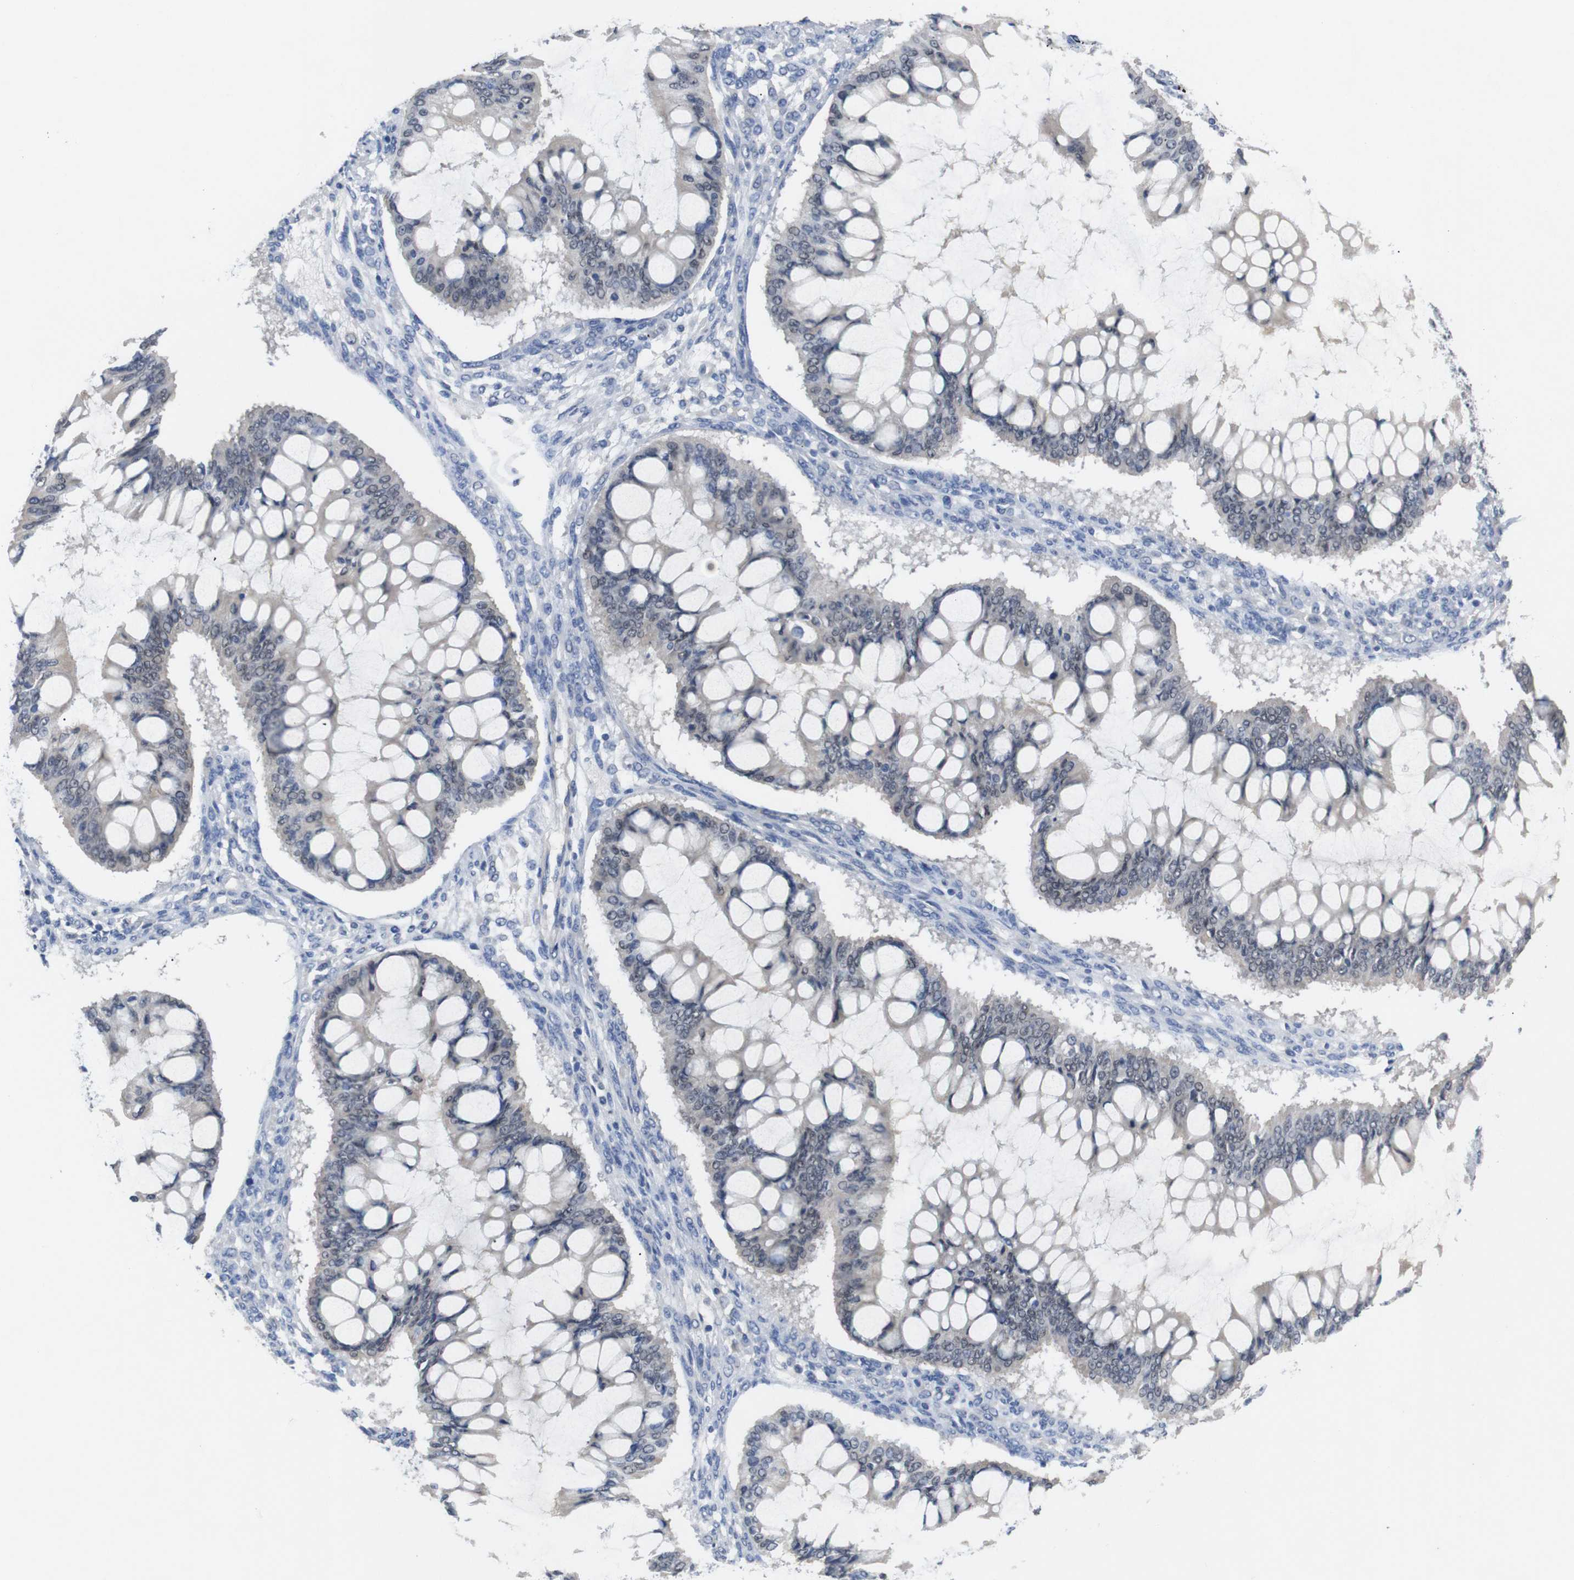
{"staining": {"intensity": "negative", "quantity": "none", "location": "none"}, "tissue": "ovarian cancer", "cell_type": "Tumor cells", "image_type": "cancer", "snomed": [{"axis": "morphology", "description": "Cystadenocarcinoma, mucinous, NOS"}, {"axis": "topography", "description": "Ovary"}], "caption": "Human ovarian cancer stained for a protein using immunohistochemistry shows no staining in tumor cells.", "gene": "HNF1A", "patient": {"sex": "female", "age": 73}}